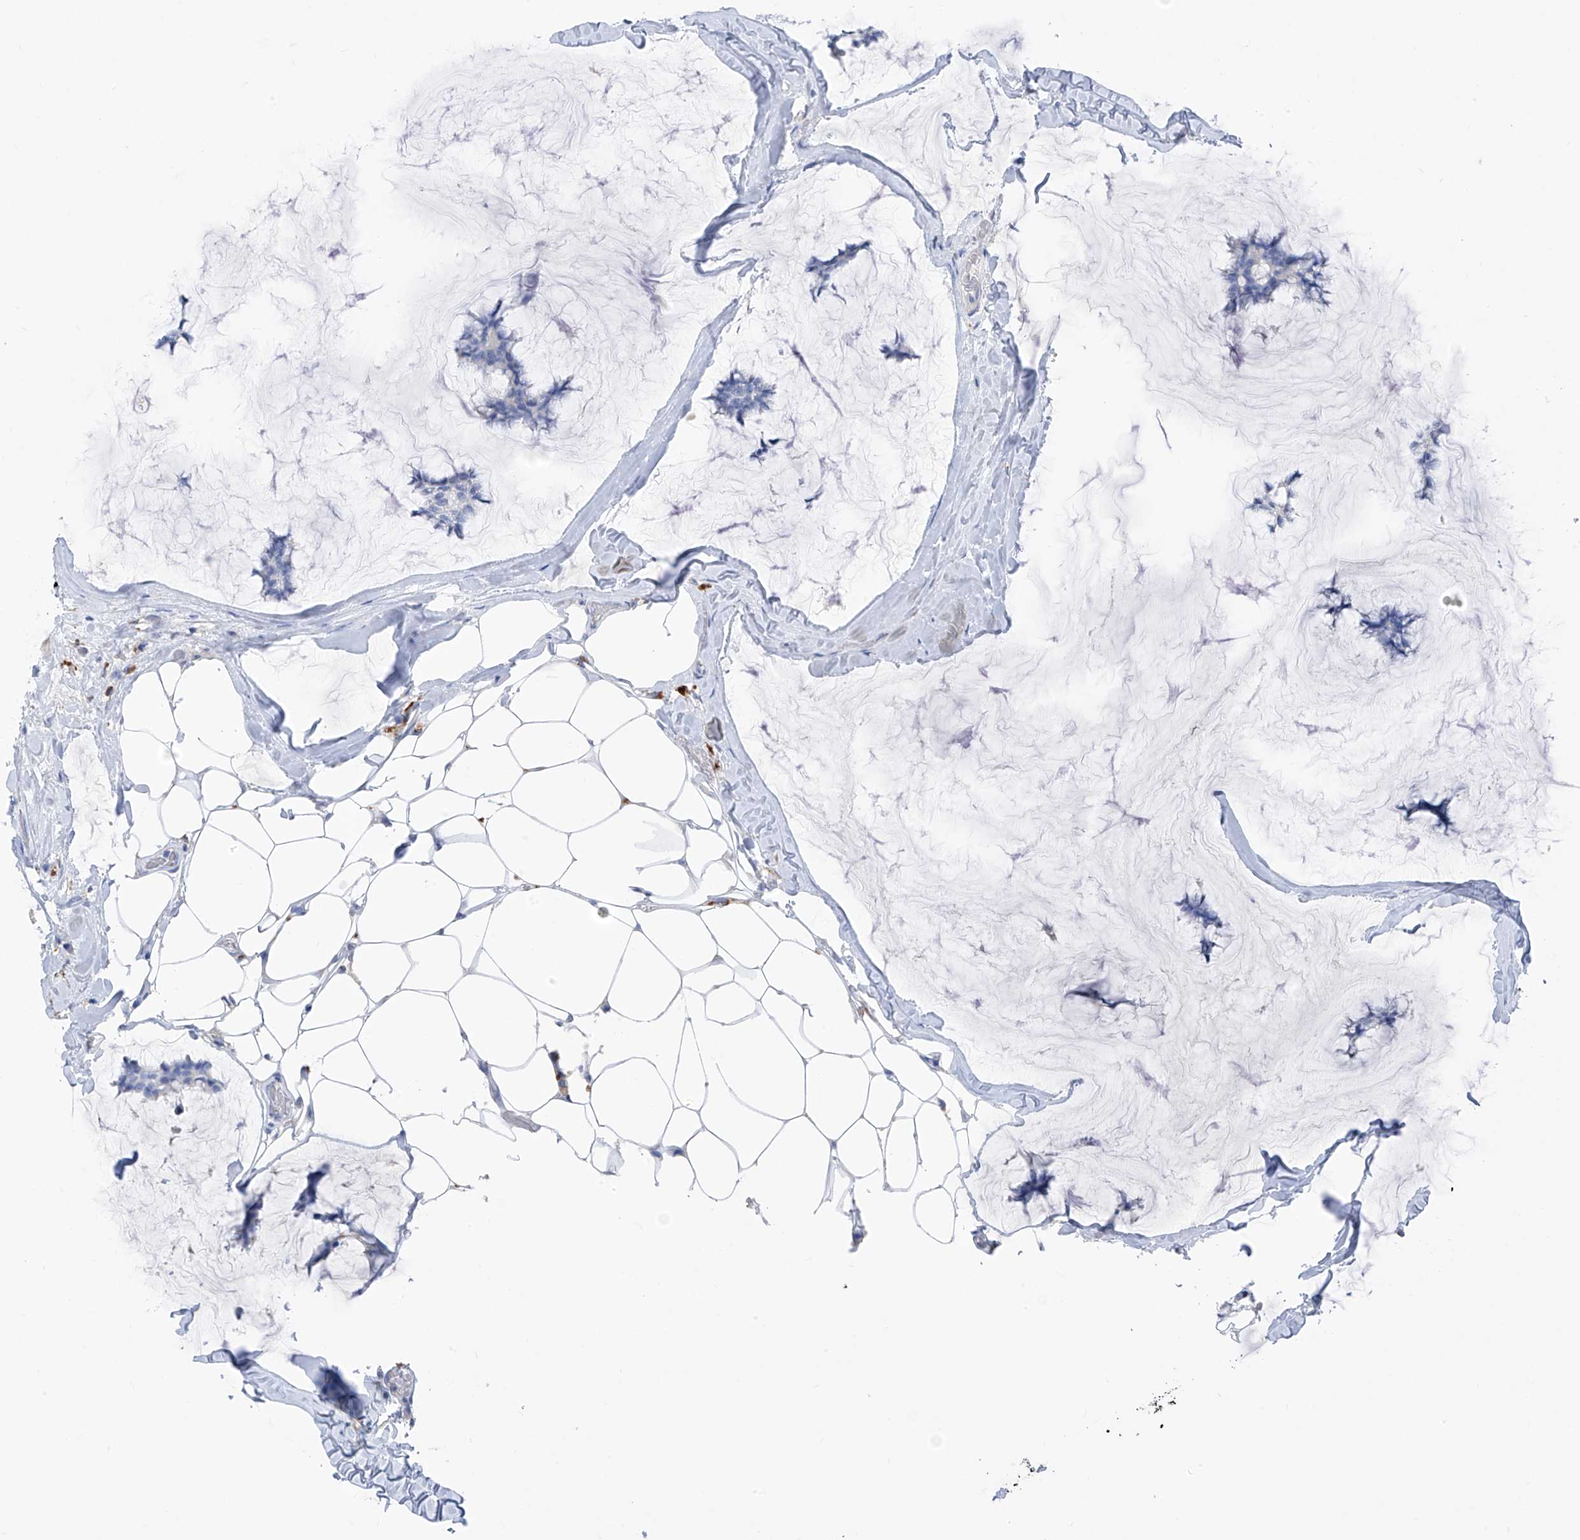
{"staining": {"intensity": "negative", "quantity": "none", "location": "none"}, "tissue": "breast cancer", "cell_type": "Tumor cells", "image_type": "cancer", "snomed": [{"axis": "morphology", "description": "Duct carcinoma"}, {"axis": "topography", "description": "Breast"}], "caption": "An IHC image of breast cancer is shown. There is no staining in tumor cells of breast cancer. Nuclei are stained in blue.", "gene": "GLMP", "patient": {"sex": "female", "age": 93}}